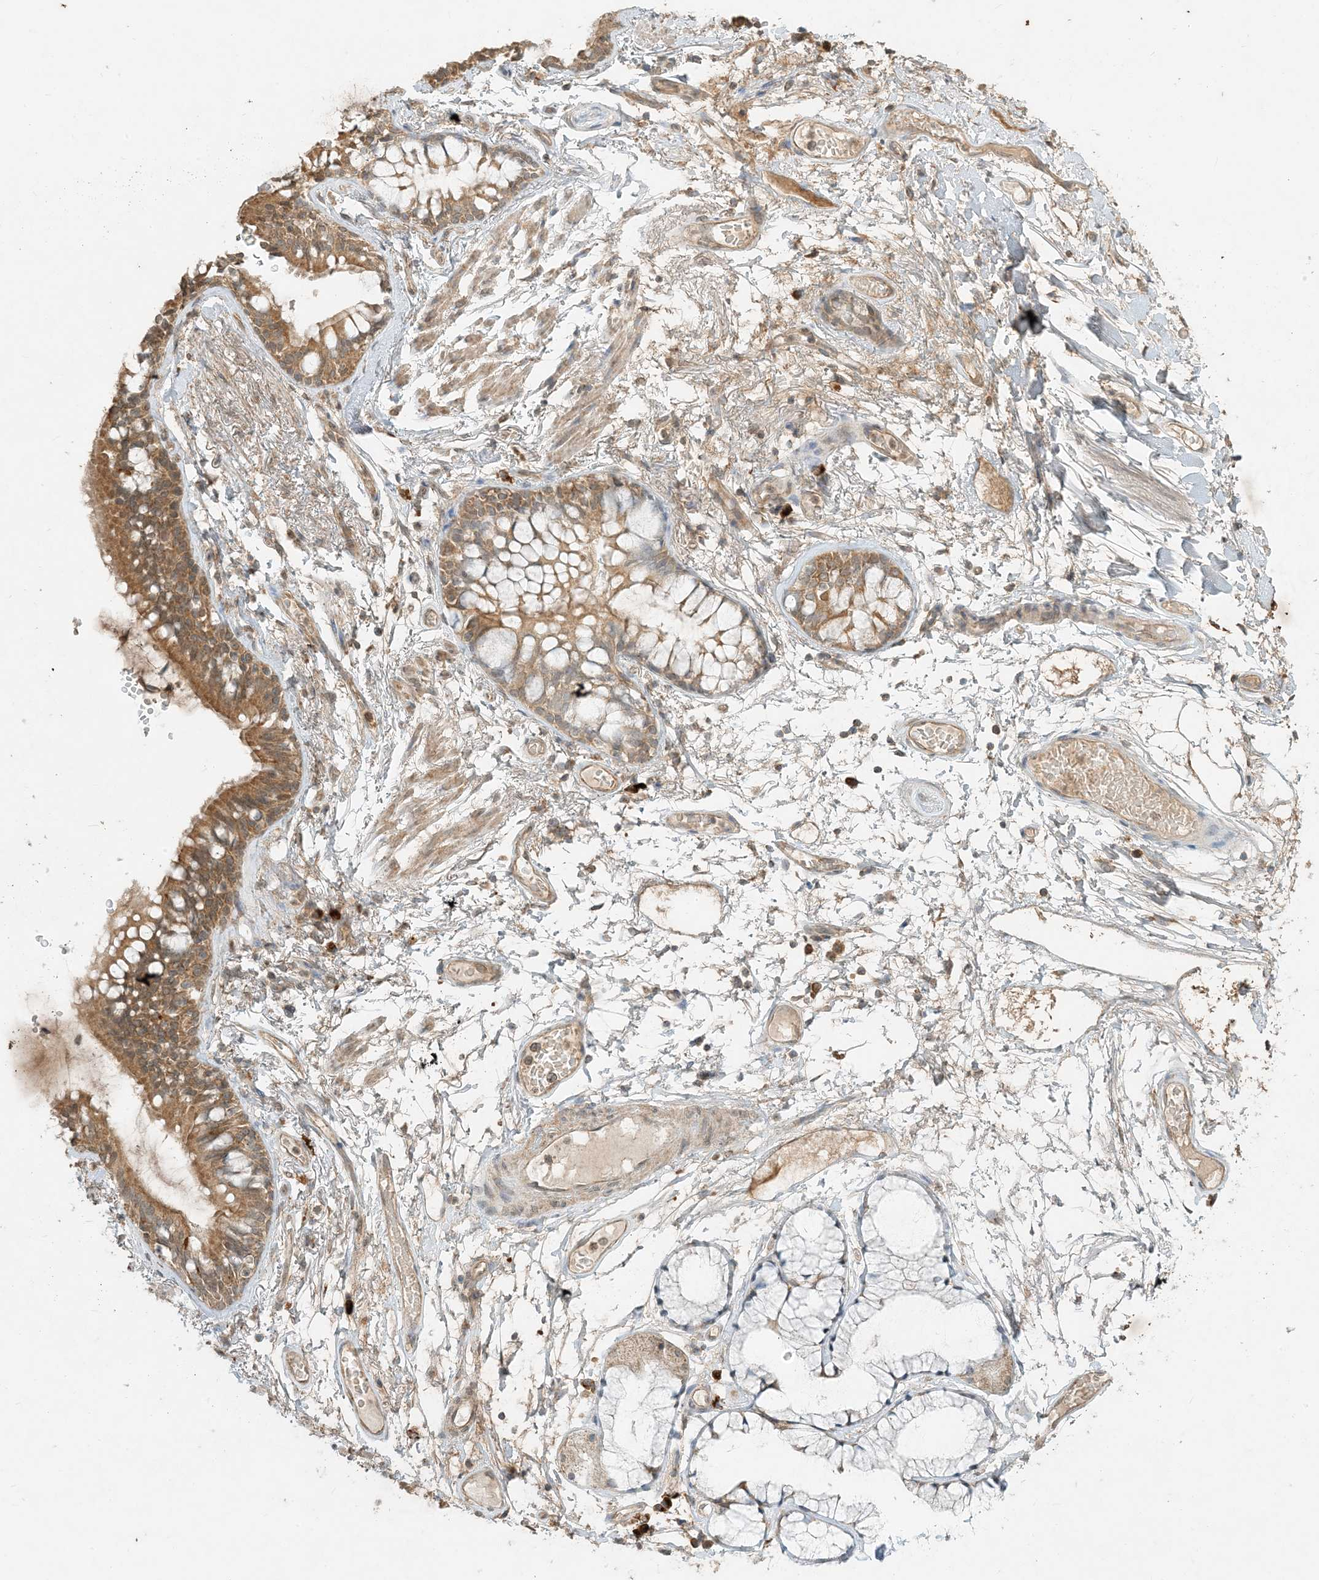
{"staining": {"intensity": "strong", "quantity": ">75%", "location": "cytoplasmic/membranous"}, "tissue": "bronchus", "cell_type": "Respiratory epithelial cells", "image_type": "normal", "snomed": [{"axis": "morphology", "description": "Normal tissue, NOS"}, {"axis": "topography", "description": "Cartilage tissue"}, {"axis": "topography", "description": "Bronchus"}], "caption": "The immunohistochemical stain shows strong cytoplasmic/membranous positivity in respiratory epithelial cells of benign bronchus. (IHC, brightfield microscopy, high magnification).", "gene": "MCOLN1", "patient": {"sex": "female", "age": 73}}